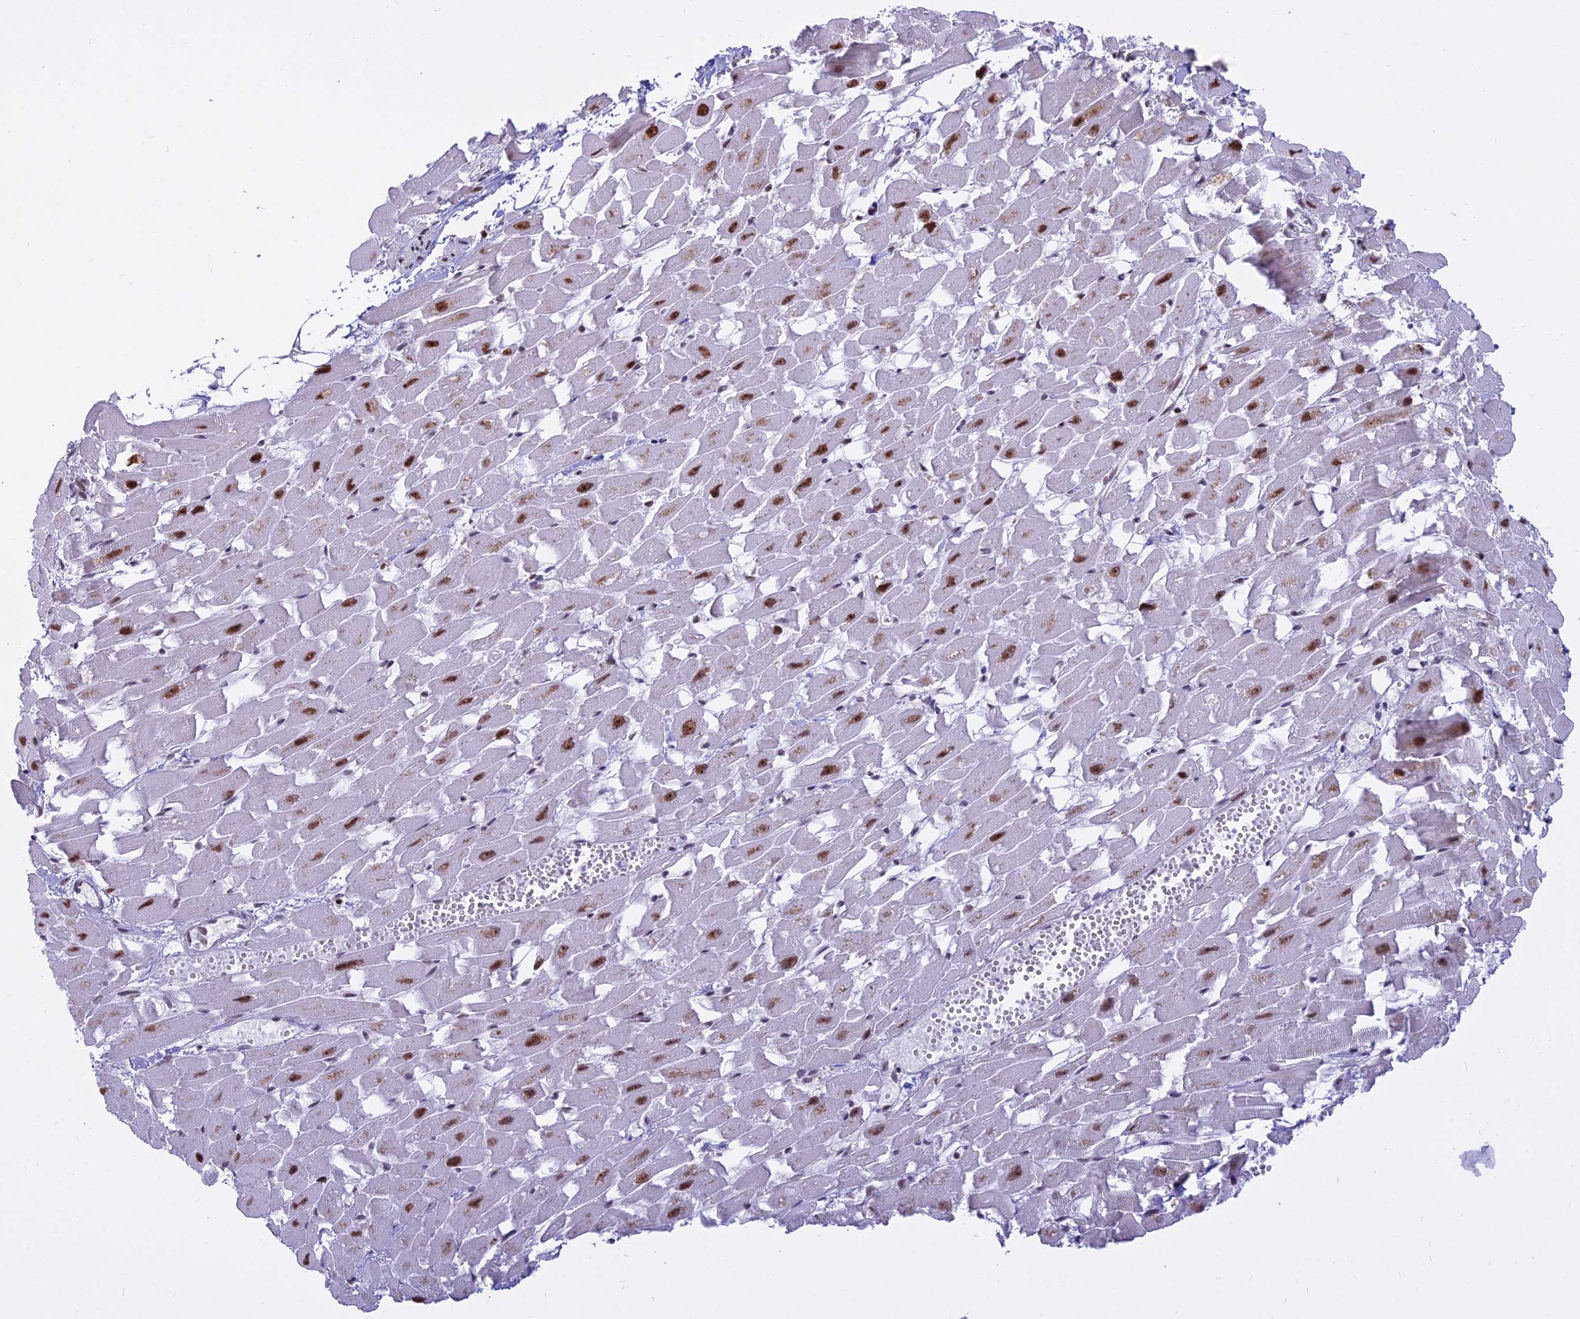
{"staining": {"intensity": "strong", "quantity": ">75%", "location": "nuclear"}, "tissue": "heart muscle", "cell_type": "Cardiomyocytes", "image_type": "normal", "snomed": [{"axis": "morphology", "description": "Normal tissue, NOS"}, {"axis": "topography", "description": "Heart"}], "caption": "The image demonstrates immunohistochemical staining of benign heart muscle. There is strong nuclear staining is identified in approximately >75% of cardiomyocytes. (DAB IHC, brown staining for protein, blue staining for nuclei).", "gene": "PARP1", "patient": {"sex": "female", "age": 64}}